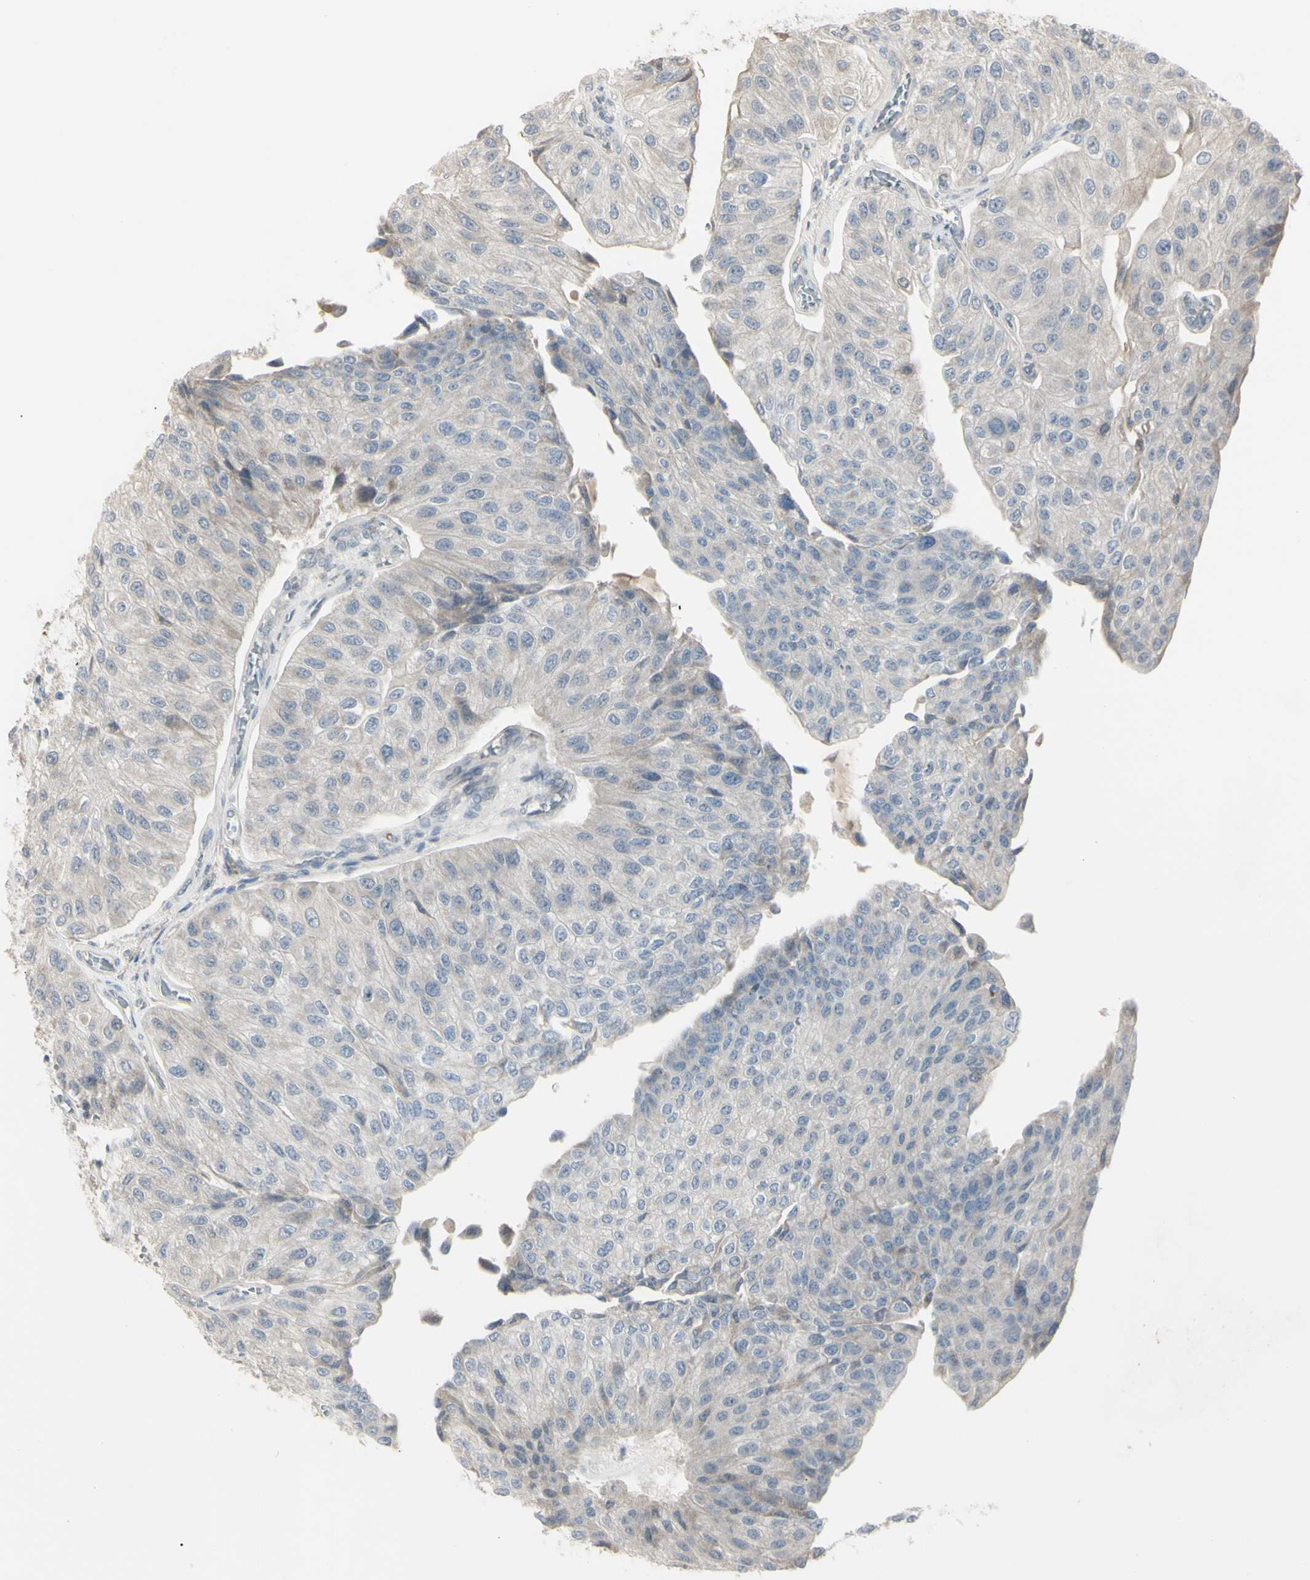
{"staining": {"intensity": "weak", "quantity": "25%-75%", "location": "cytoplasmic/membranous"}, "tissue": "urothelial cancer", "cell_type": "Tumor cells", "image_type": "cancer", "snomed": [{"axis": "morphology", "description": "Urothelial carcinoma, High grade"}, {"axis": "topography", "description": "Kidney"}, {"axis": "topography", "description": "Urinary bladder"}], "caption": "High-grade urothelial carcinoma stained for a protein (brown) shows weak cytoplasmic/membranous positive staining in about 25%-75% of tumor cells.", "gene": "PIAS4", "patient": {"sex": "male", "age": 77}}